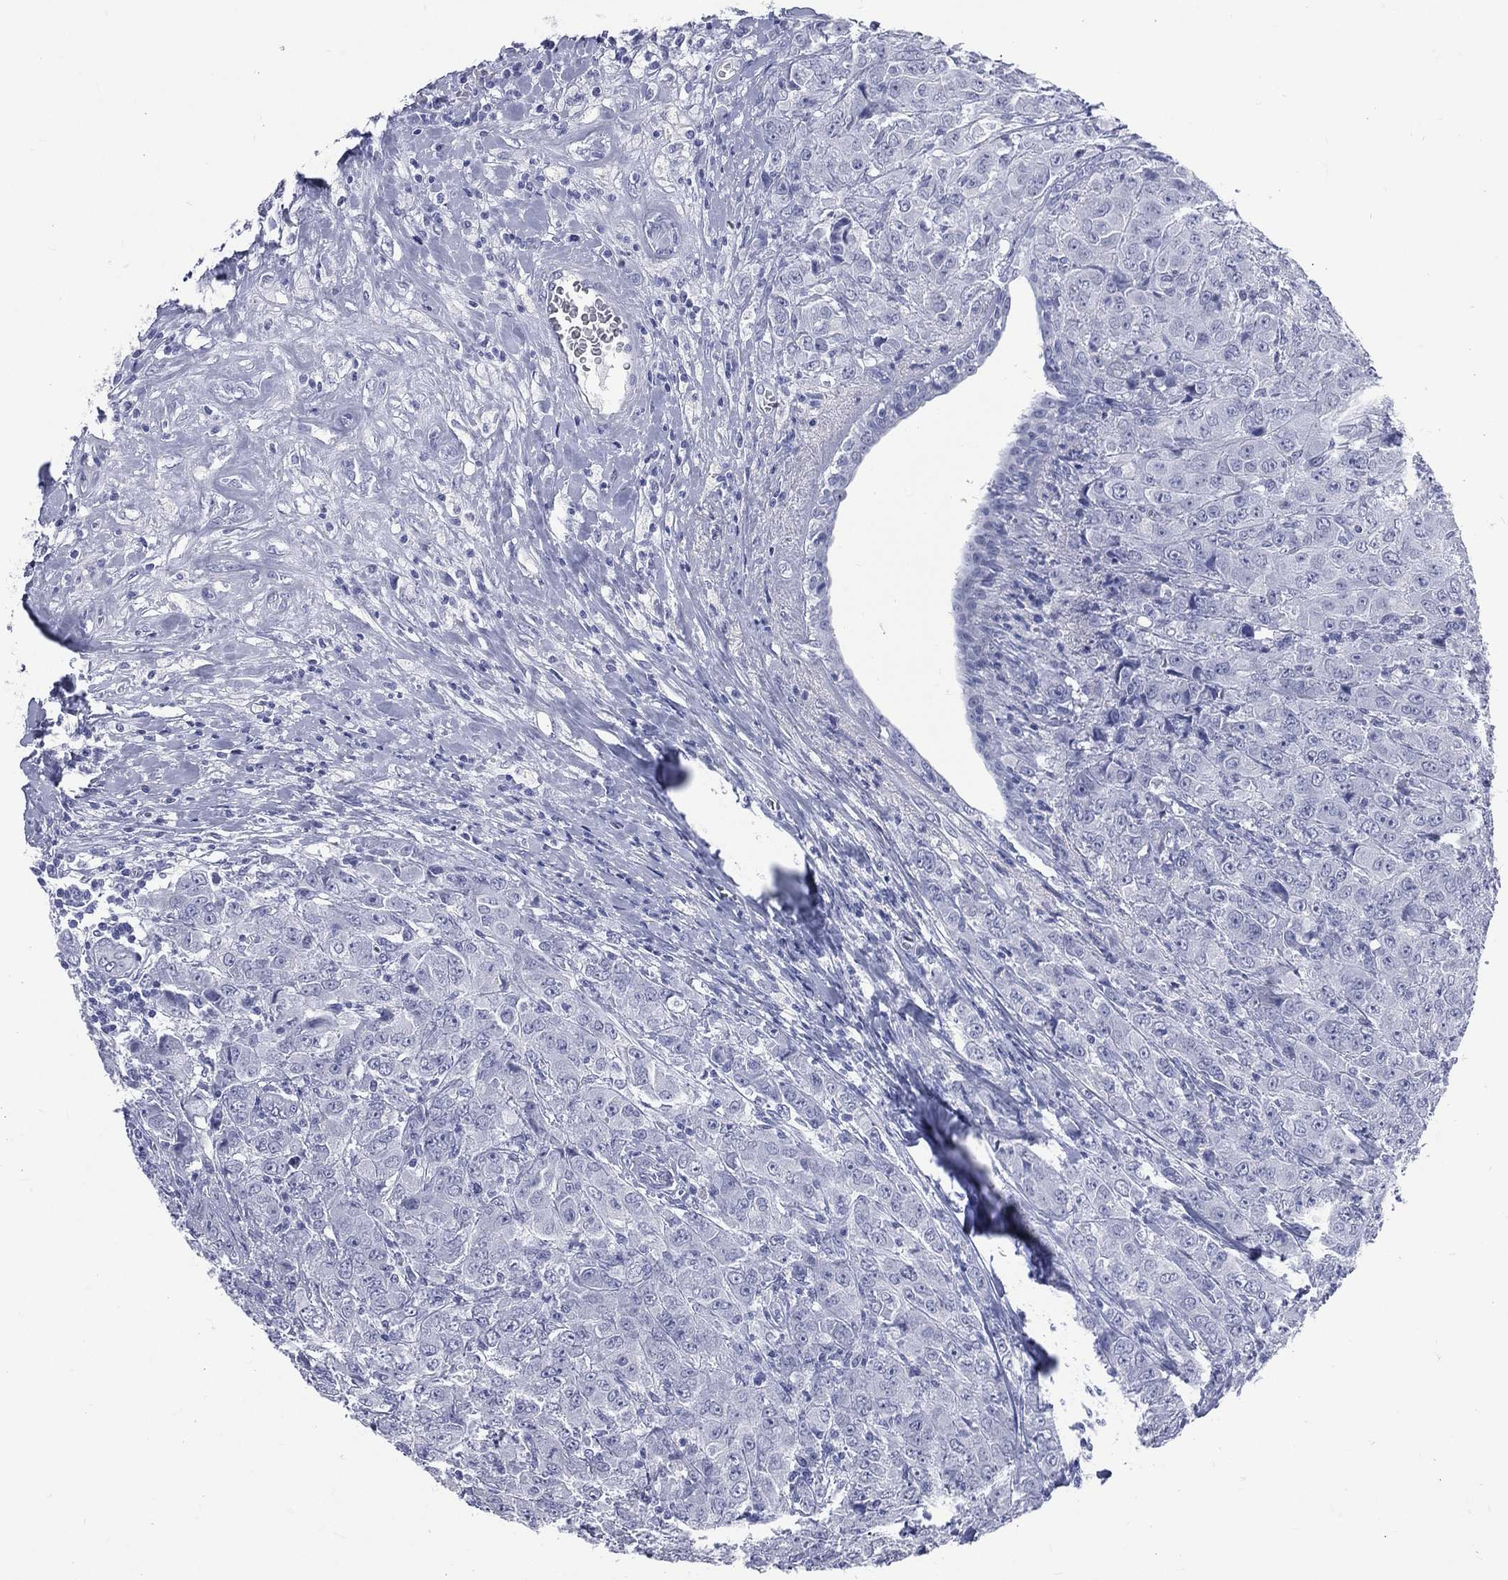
{"staining": {"intensity": "negative", "quantity": "none", "location": "none"}, "tissue": "breast cancer", "cell_type": "Tumor cells", "image_type": "cancer", "snomed": [{"axis": "morphology", "description": "Duct carcinoma"}, {"axis": "topography", "description": "Breast"}], "caption": "The immunohistochemistry (IHC) histopathology image has no significant positivity in tumor cells of breast infiltrating ductal carcinoma tissue. Brightfield microscopy of immunohistochemistry (IHC) stained with DAB (3,3'-diaminobenzidine) (brown) and hematoxylin (blue), captured at high magnification.", "gene": "MLLT10", "patient": {"sex": "female", "age": 43}}